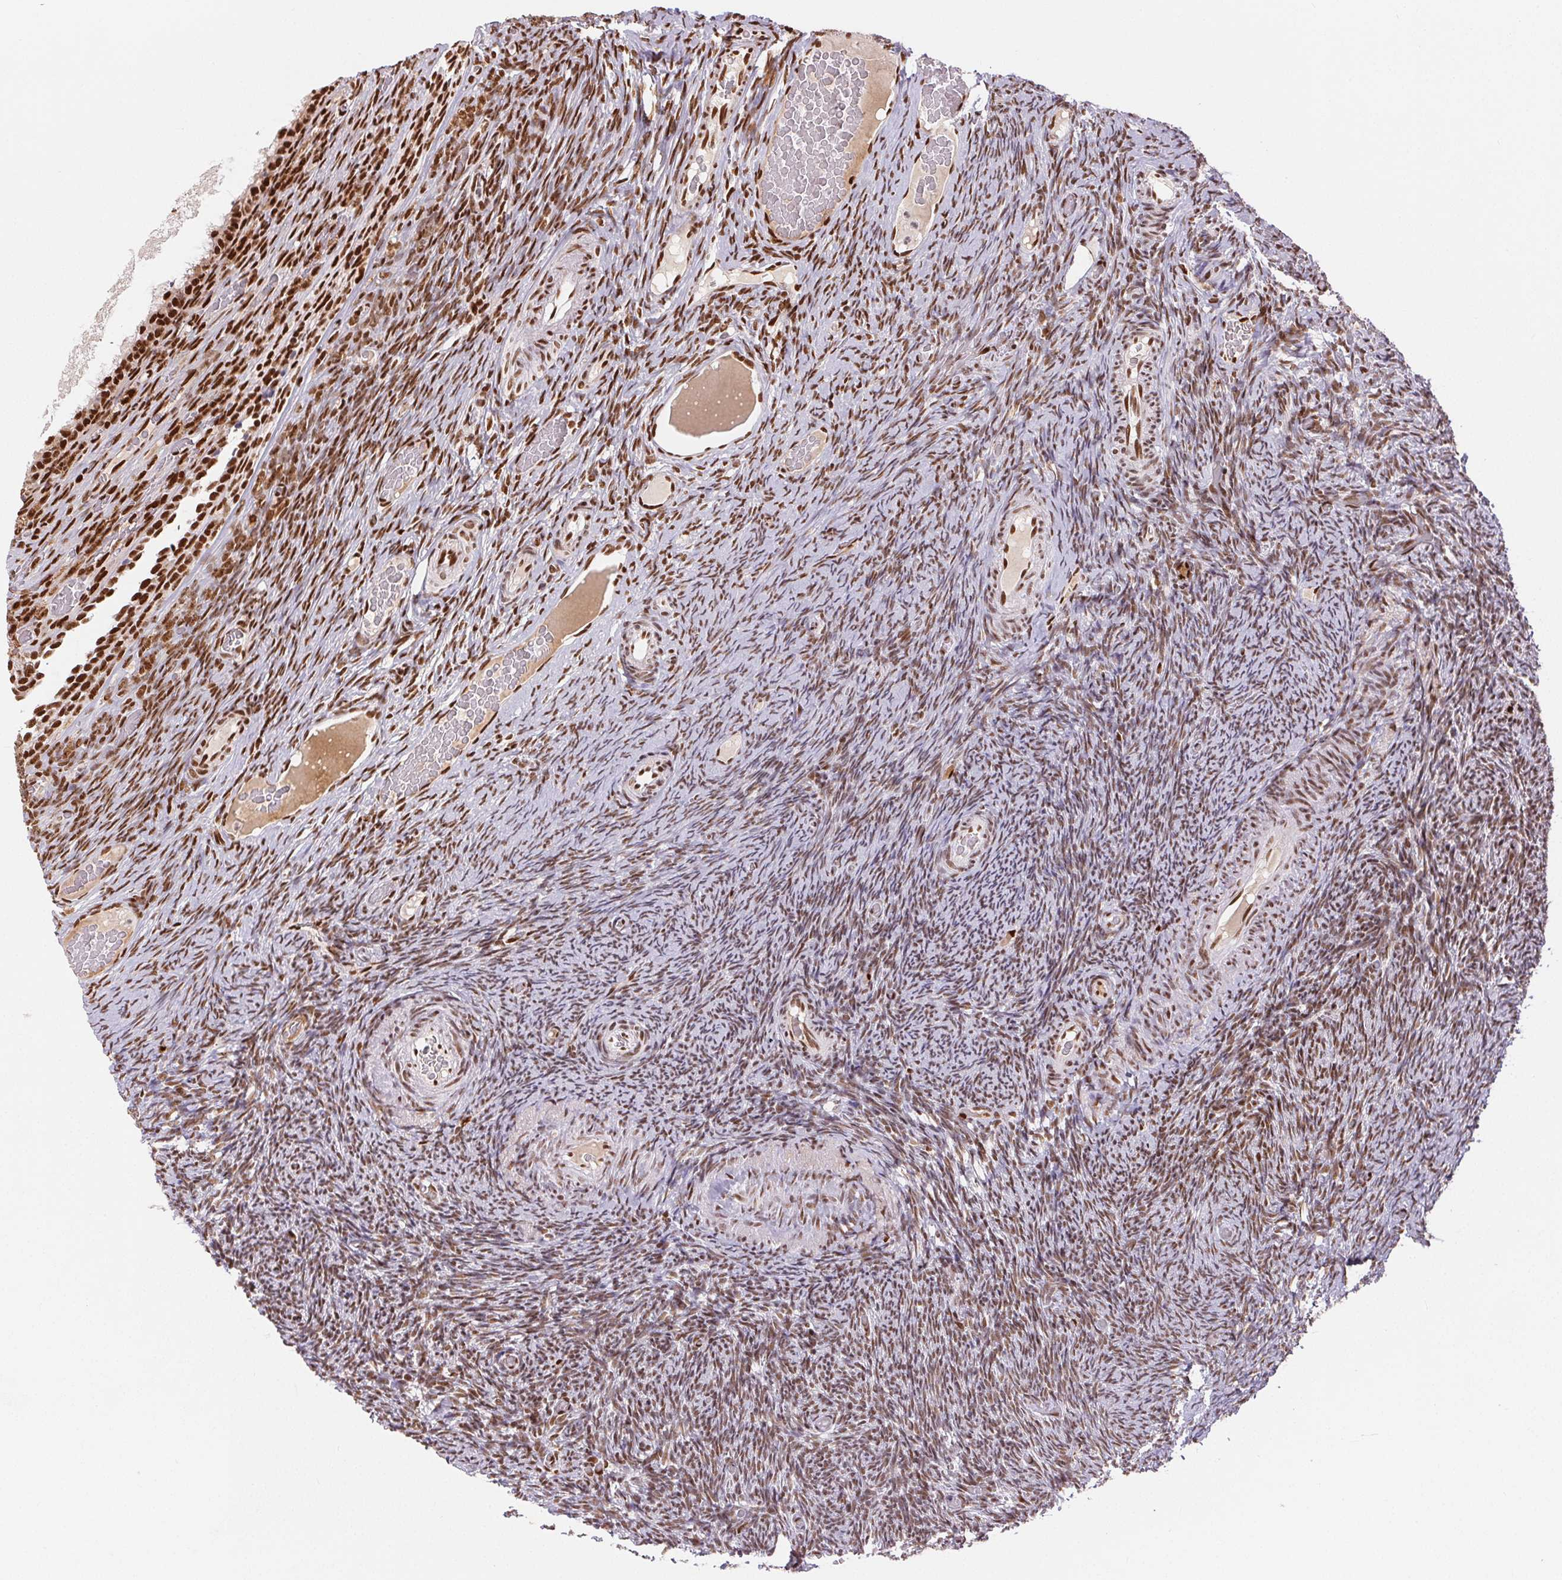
{"staining": {"intensity": "moderate", "quantity": ">75%", "location": "nuclear"}, "tissue": "ovary", "cell_type": "Follicle cells", "image_type": "normal", "snomed": [{"axis": "morphology", "description": "Normal tissue, NOS"}, {"axis": "topography", "description": "Ovary"}], "caption": "Approximately >75% of follicle cells in benign human ovary reveal moderate nuclear protein staining as visualized by brown immunohistochemical staining.", "gene": "ZNF80", "patient": {"sex": "female", "age": 34}}